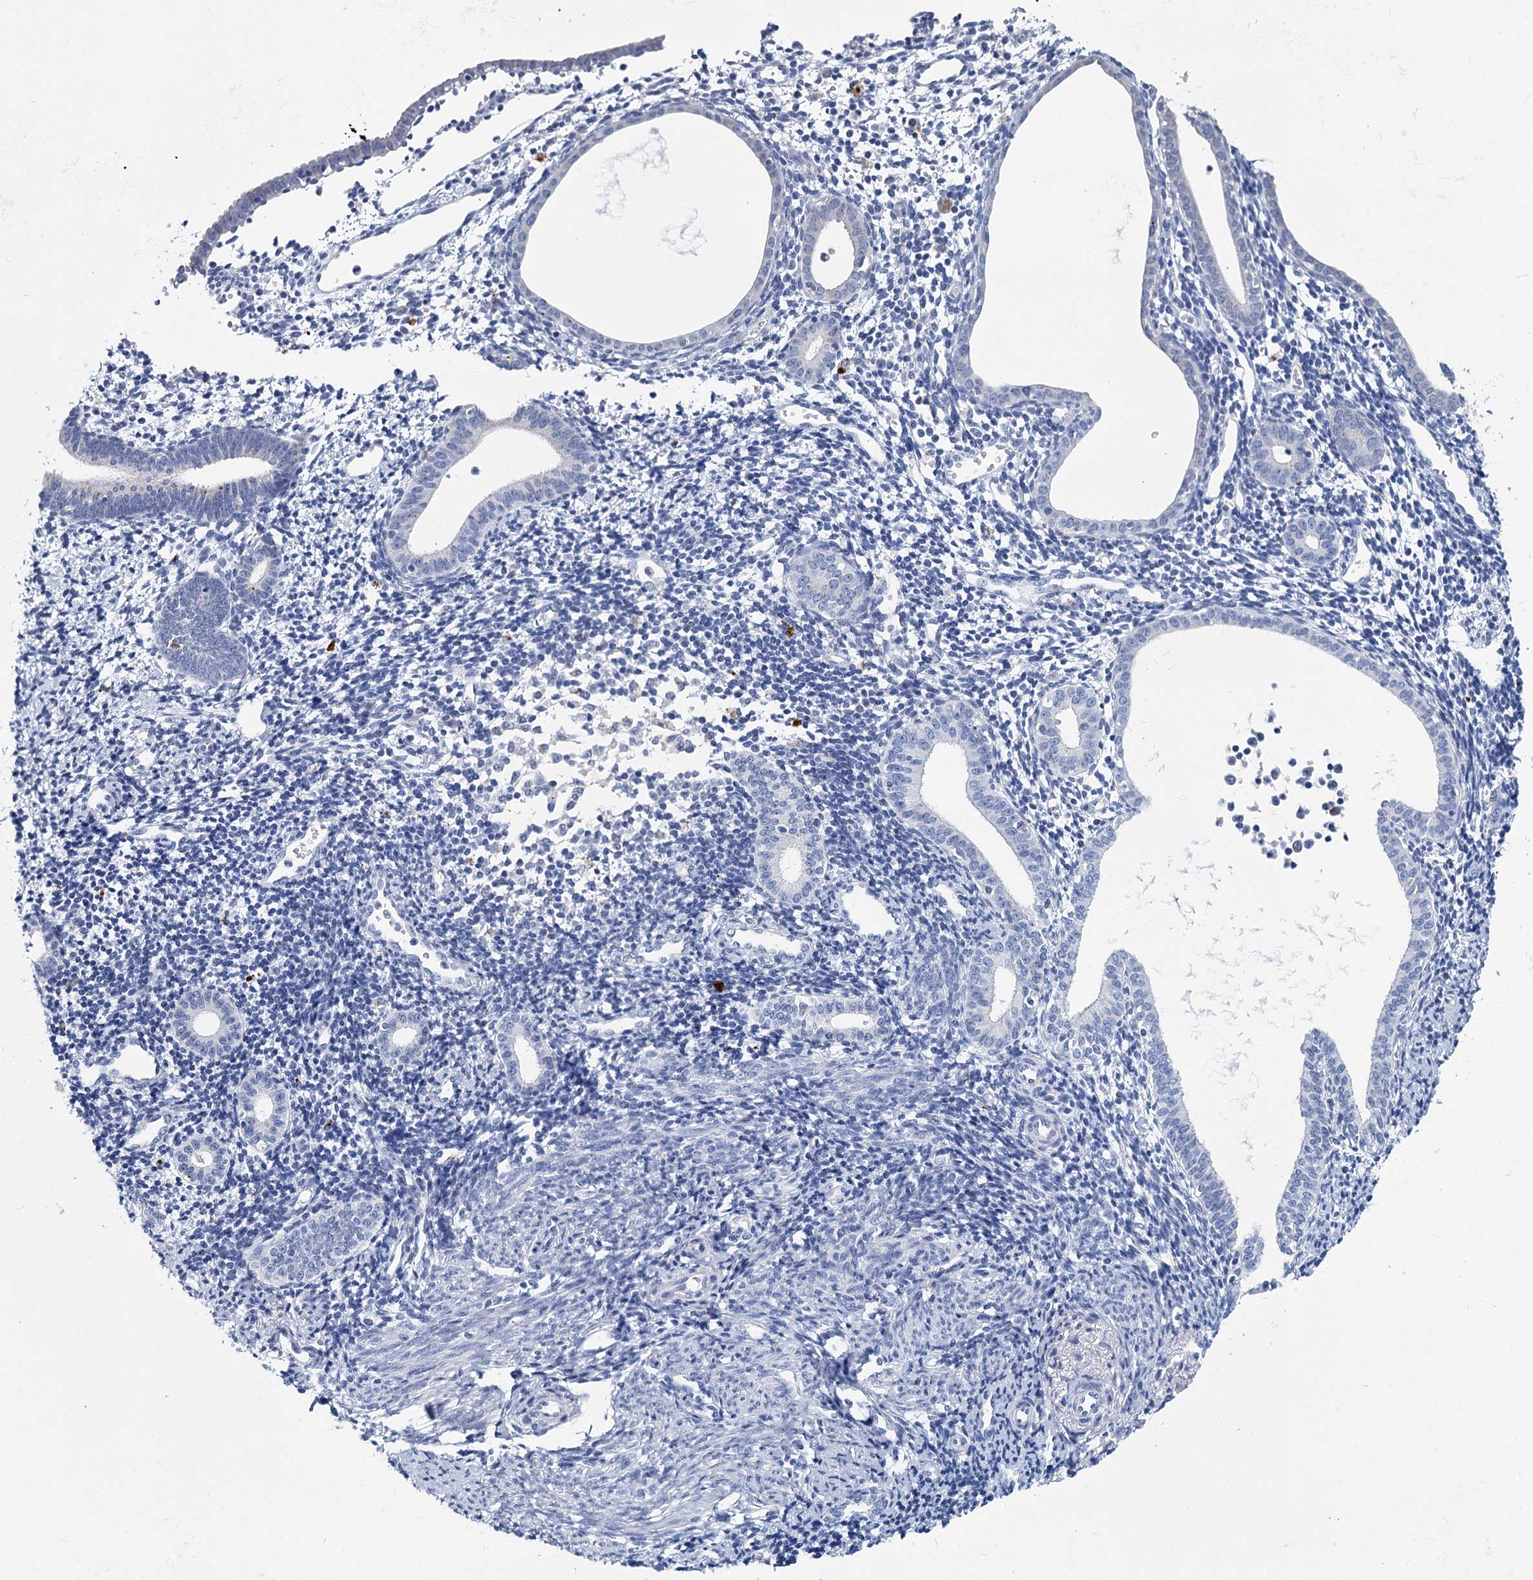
{"staining": {"intensity": "negative", "quantity": "none", "location": "none"}, "tissue": "endometrium", "cell_type": "Cells in endometrial stroma", "image_type": "normal", "snomed": [{"axis": "morphology", "description": "Normal tissue, NOS"}, {"axis": "topography", "description": "Endometrium"}], "caption": "A high-resolution photomicrograph shows immunohistochemistry (IHC) staining of normal endometrium, which reveals no significant staining in cells in endometrial stroma. (Brightfield microscopy of DAB immunohistochemistry (IHC) at high magnification).", "gene": "METTL7B", "patient": {"sex": "female", "age": 56}}